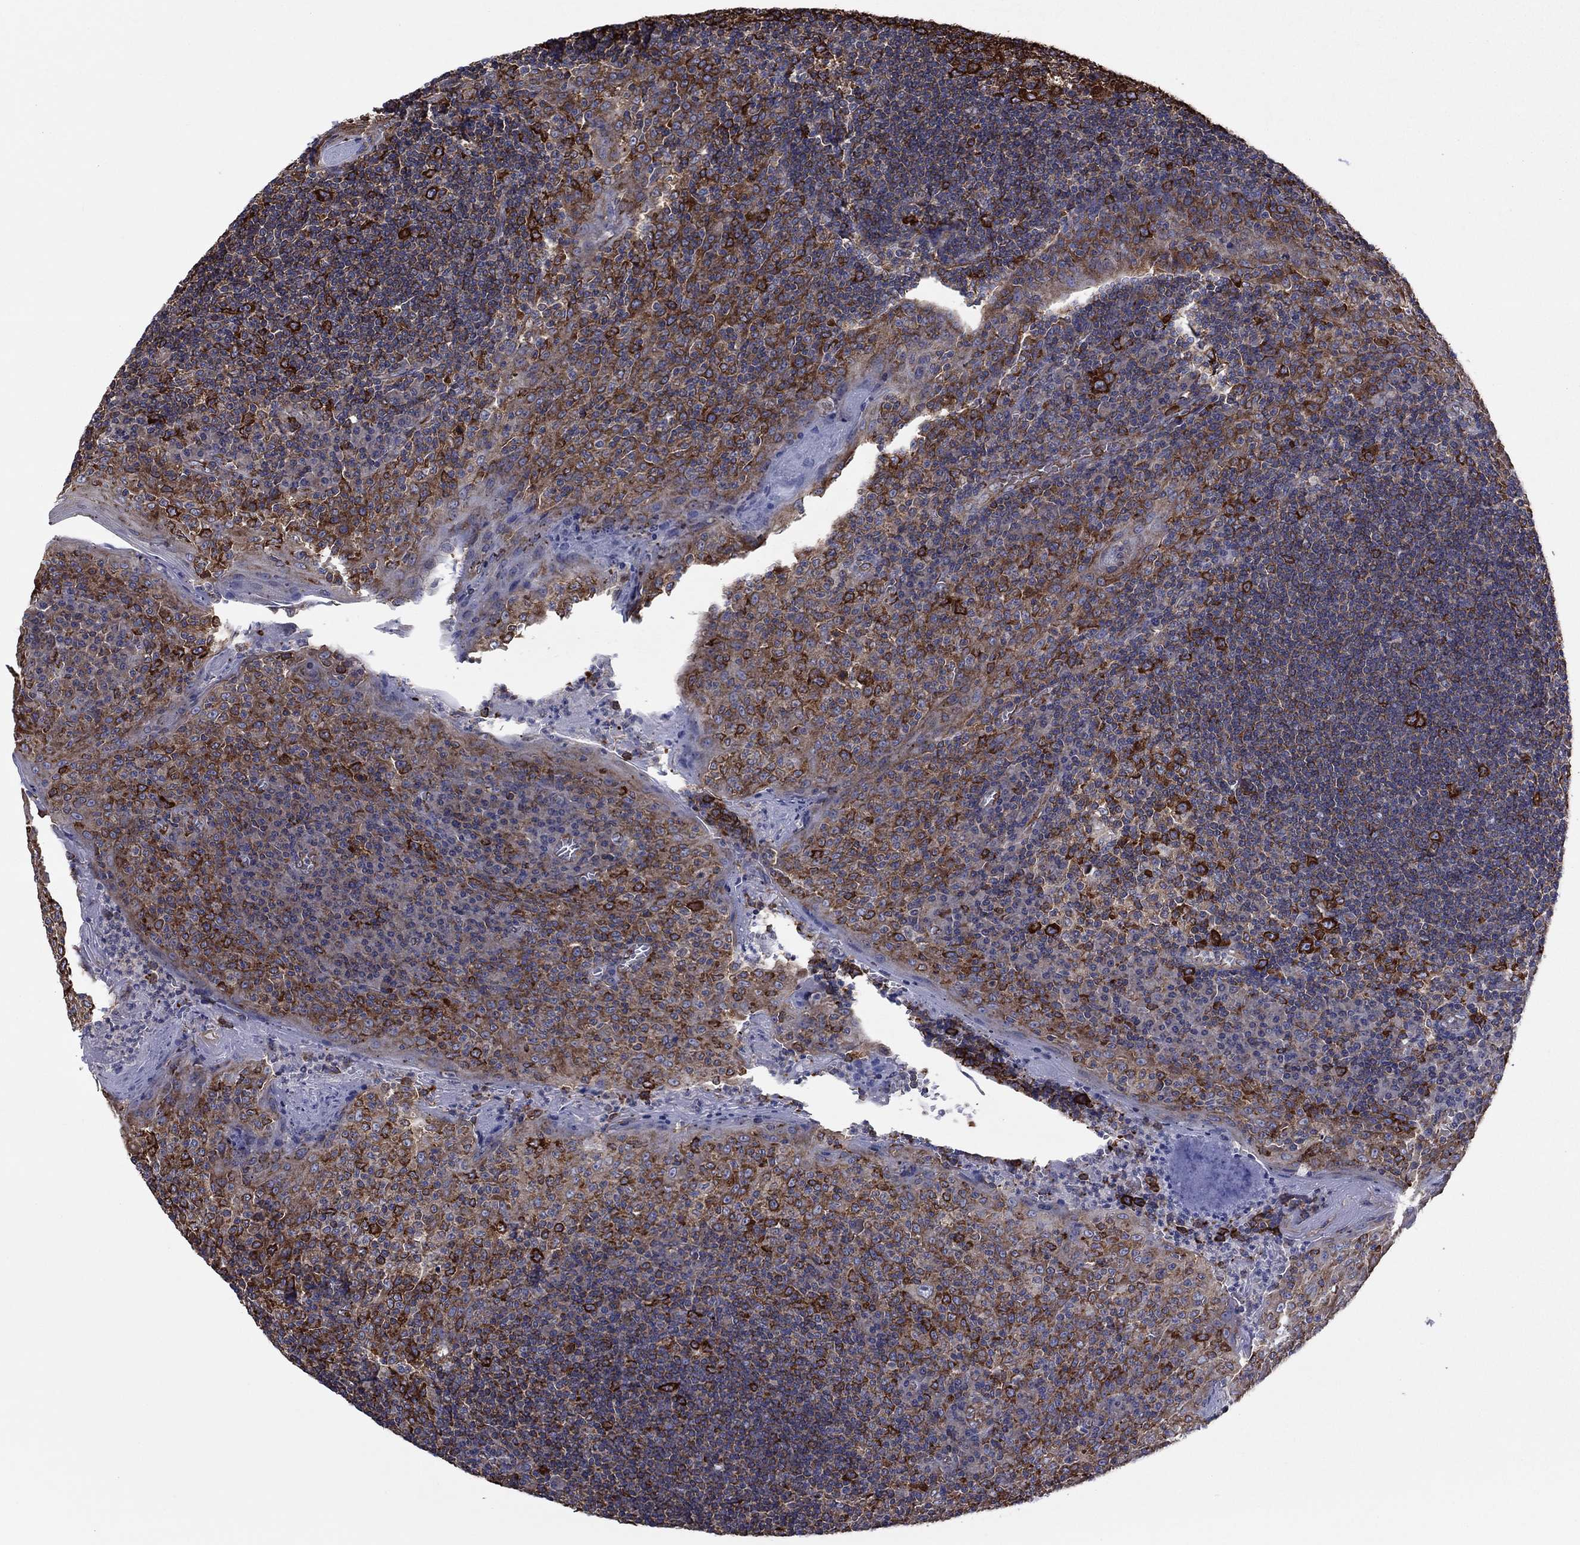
{"staining": {"intensity": "strong", "quantity": ">75%", "location": "cytoplasmic/membranous"}, "tissue": "tonsil", "cell_type": "Germinal center cells", "image_type": "normal", "snomed": [{"axis": "morphology", "description": "Normal tissue, NOS"}, {"axis": "topography", "description": "Tonsil"}], "caption": "This histopathology image reveals normal tonsil stained with immunohistochemistry to label a protein in brown. The cytoplasmic/membranous of germinal center cells show strong positivity for the protein. Nuclei are counter-stained blue.", "gene": "YBX1", "patient": {"sex": "female", "age": 13}}